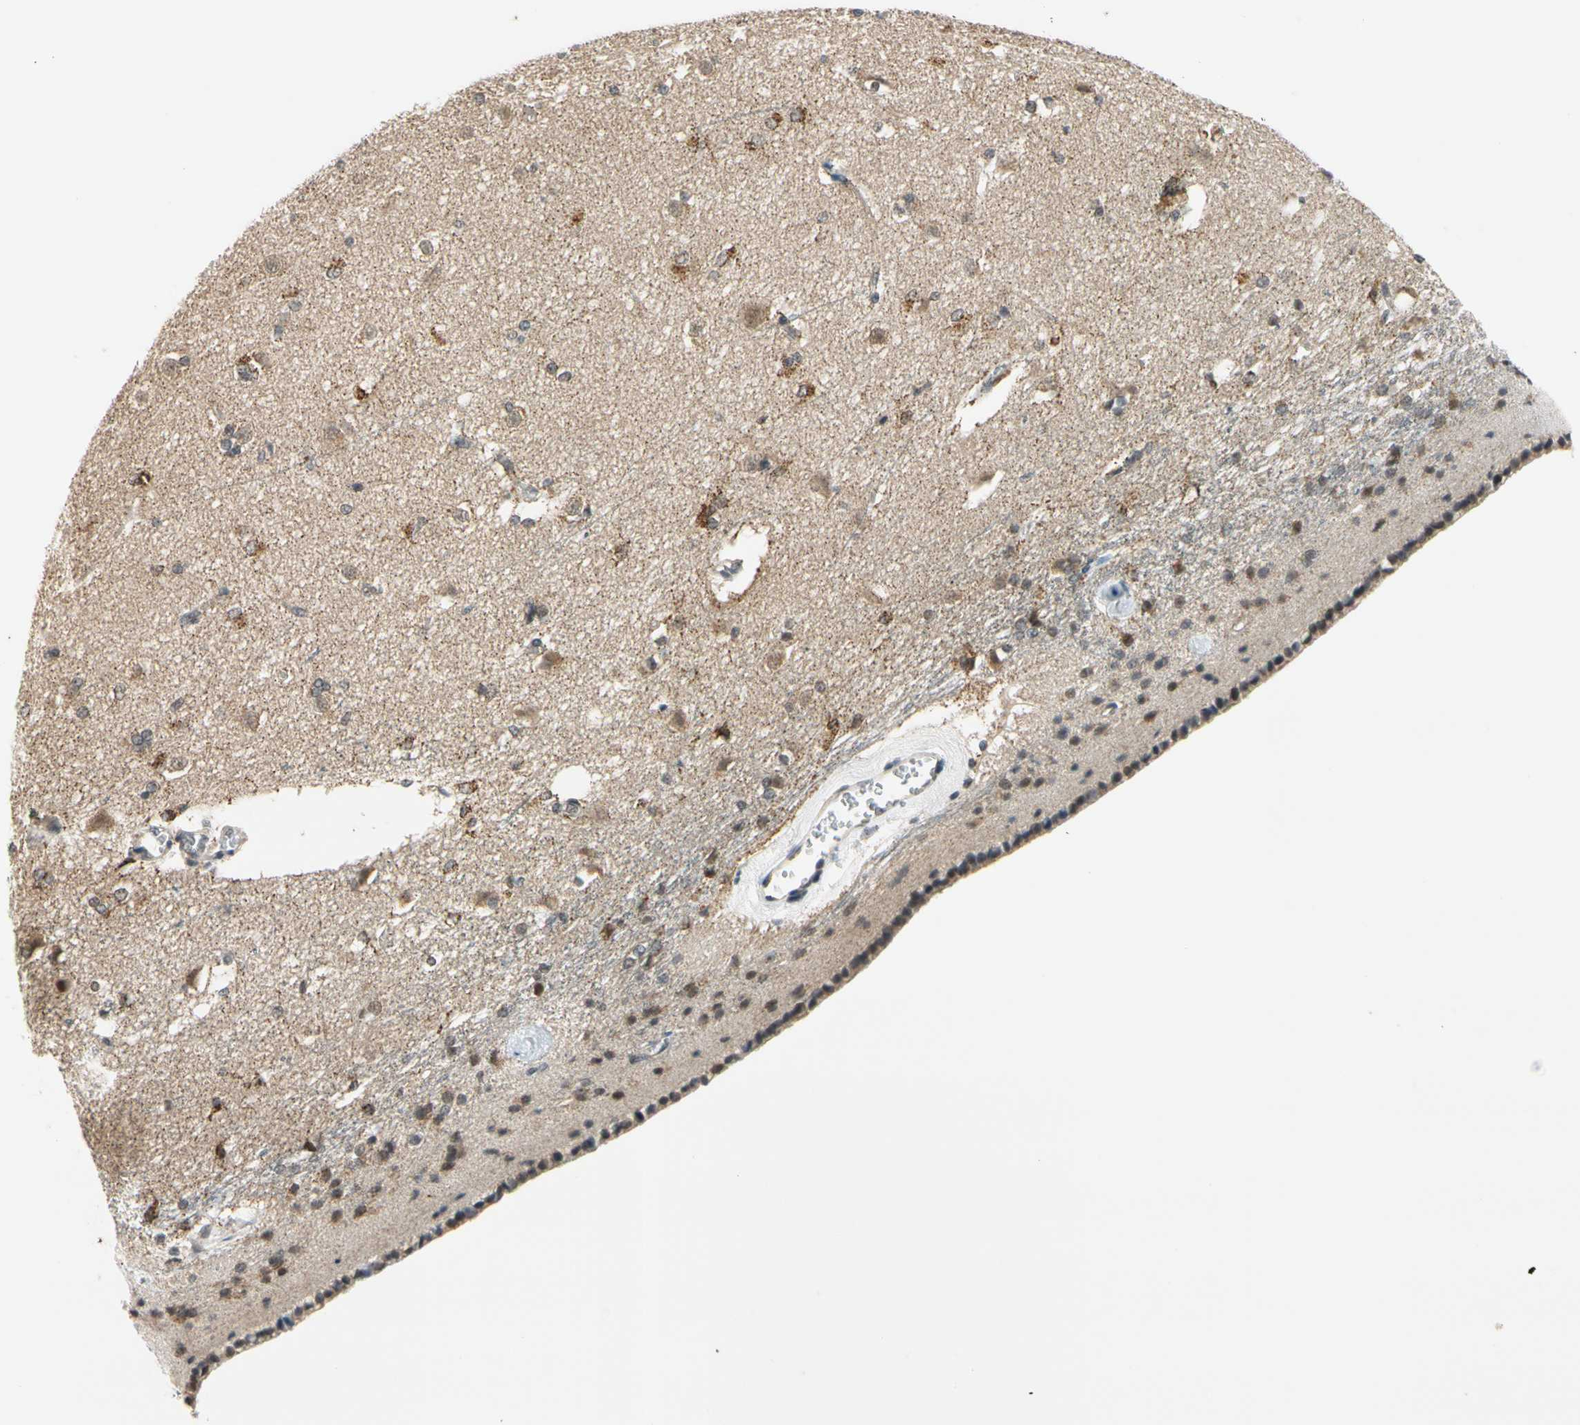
{"staining": {"intensity": "strong", "quantity": ">75%", "location": "nuclear"}, "tissue": "caudate", "cell_type": "Glial cells", "image_type": "normal", "snomed": [{"axis": "morphology", "description": "Normal tissue, NOS"}, {"axis": "topography", "description": "Lateral ventricle wall"}], "caption": "Normal caudate shows strong nuclear expression in approximately >75% of glial cells The protein is stained brown, and the nuclei are stained in blue (DAB IHC with brightfield microscopy, high magnification)..", "gene": "TAF12", "patient": {"sex": "female", "age": 19}}